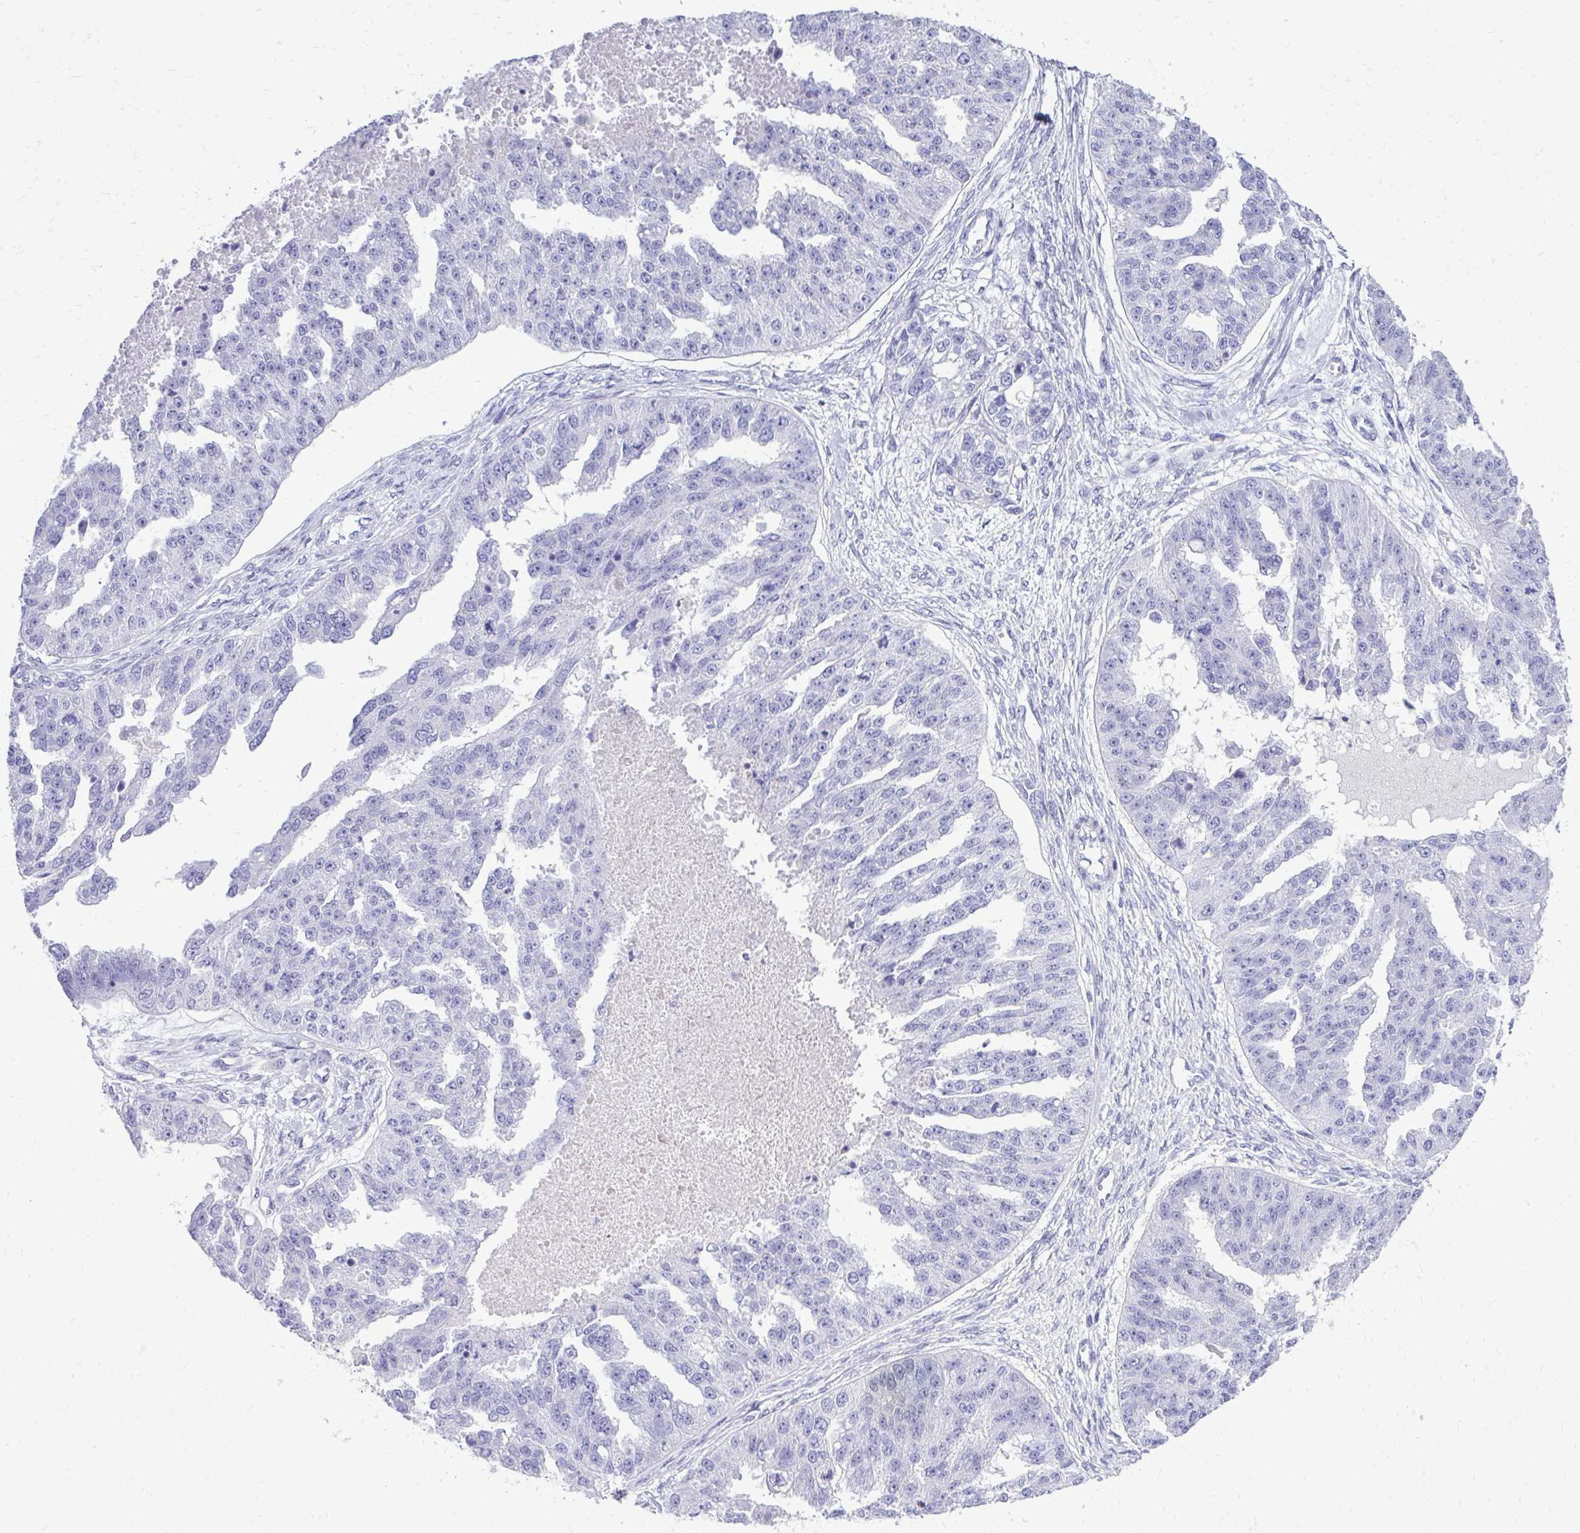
{"staining": {"intensity": "negative", "quantity": "none", "location": "none"}, "tissue": "ovarian cancer", "cell_type": "Tumor cells", "image_type": "cancer", "snomed": [{"axis": "morphology", "description": "Cystadenocarcinoma, serous, NOS"}, {"axis": "topography", "description": "Ovary"}], "caption": "Immunohistochemistry (IHC) image of neoplastic tissue: human serous cystadenocarcinoma (ovarian) stained with DAB demonstrates no significant protein positivity in tumor cells.", "gene": "BCL6B", "patient": {"sex": "female", "age": 58}}